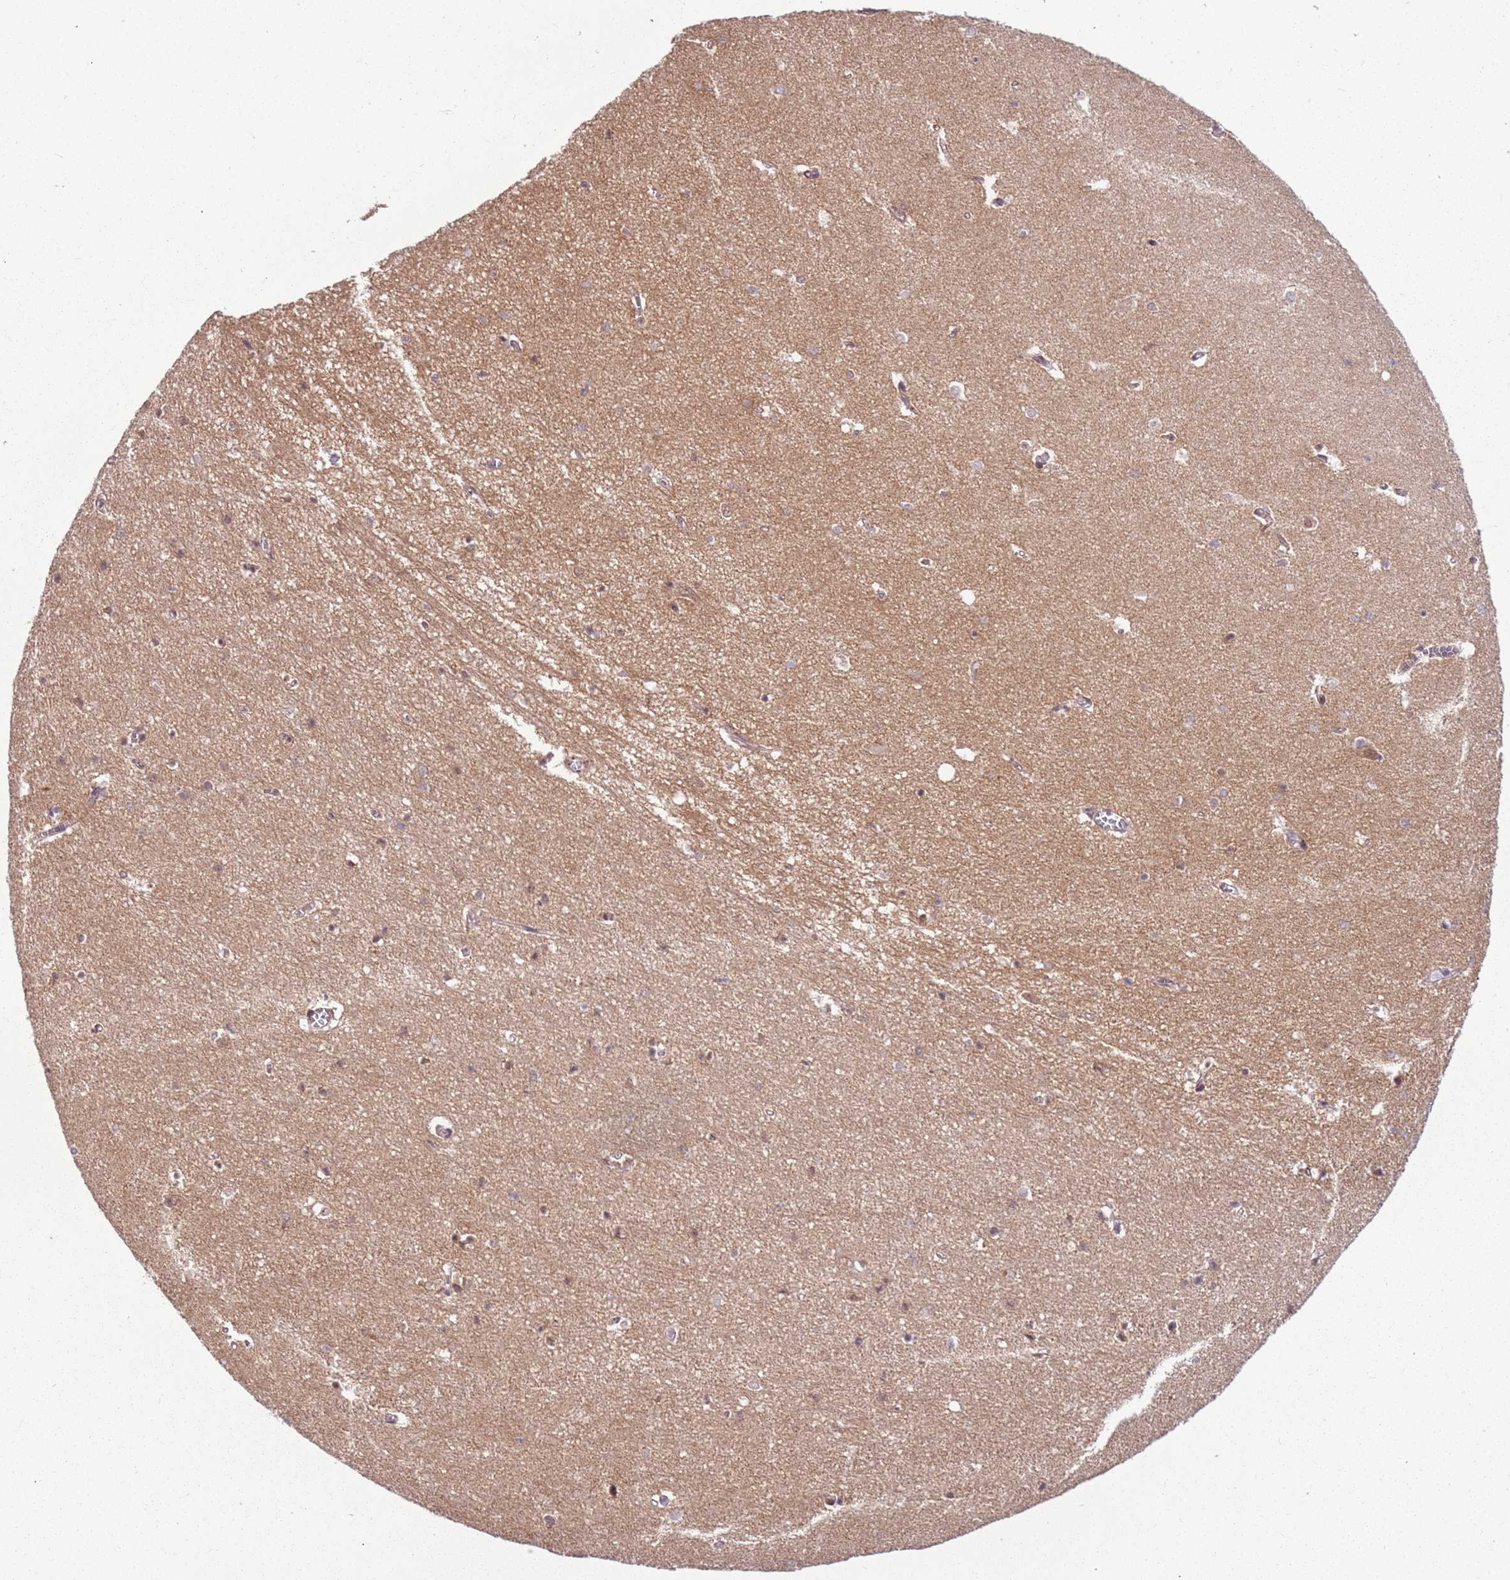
{"staining": {"intensity": "moderate", "quantity": "<25%", "location": "nuclear"}, "tissue": "hippocampus", "cell_type": "Glial cells", "image_type": "normal", "snomed": [{"axis": "morphology", "description": "Normal tissue, NOS"}, {"axis": "topography", "description": "Hippocampus"}], "caption": "DAB immunohistochemical staining of unremarkable human hippocampus demonstrates moderate nuclear protein staining in about <25% of glial cells.", "gene": "POLR3H", "patient": {"sex": "female", "age": 64}}